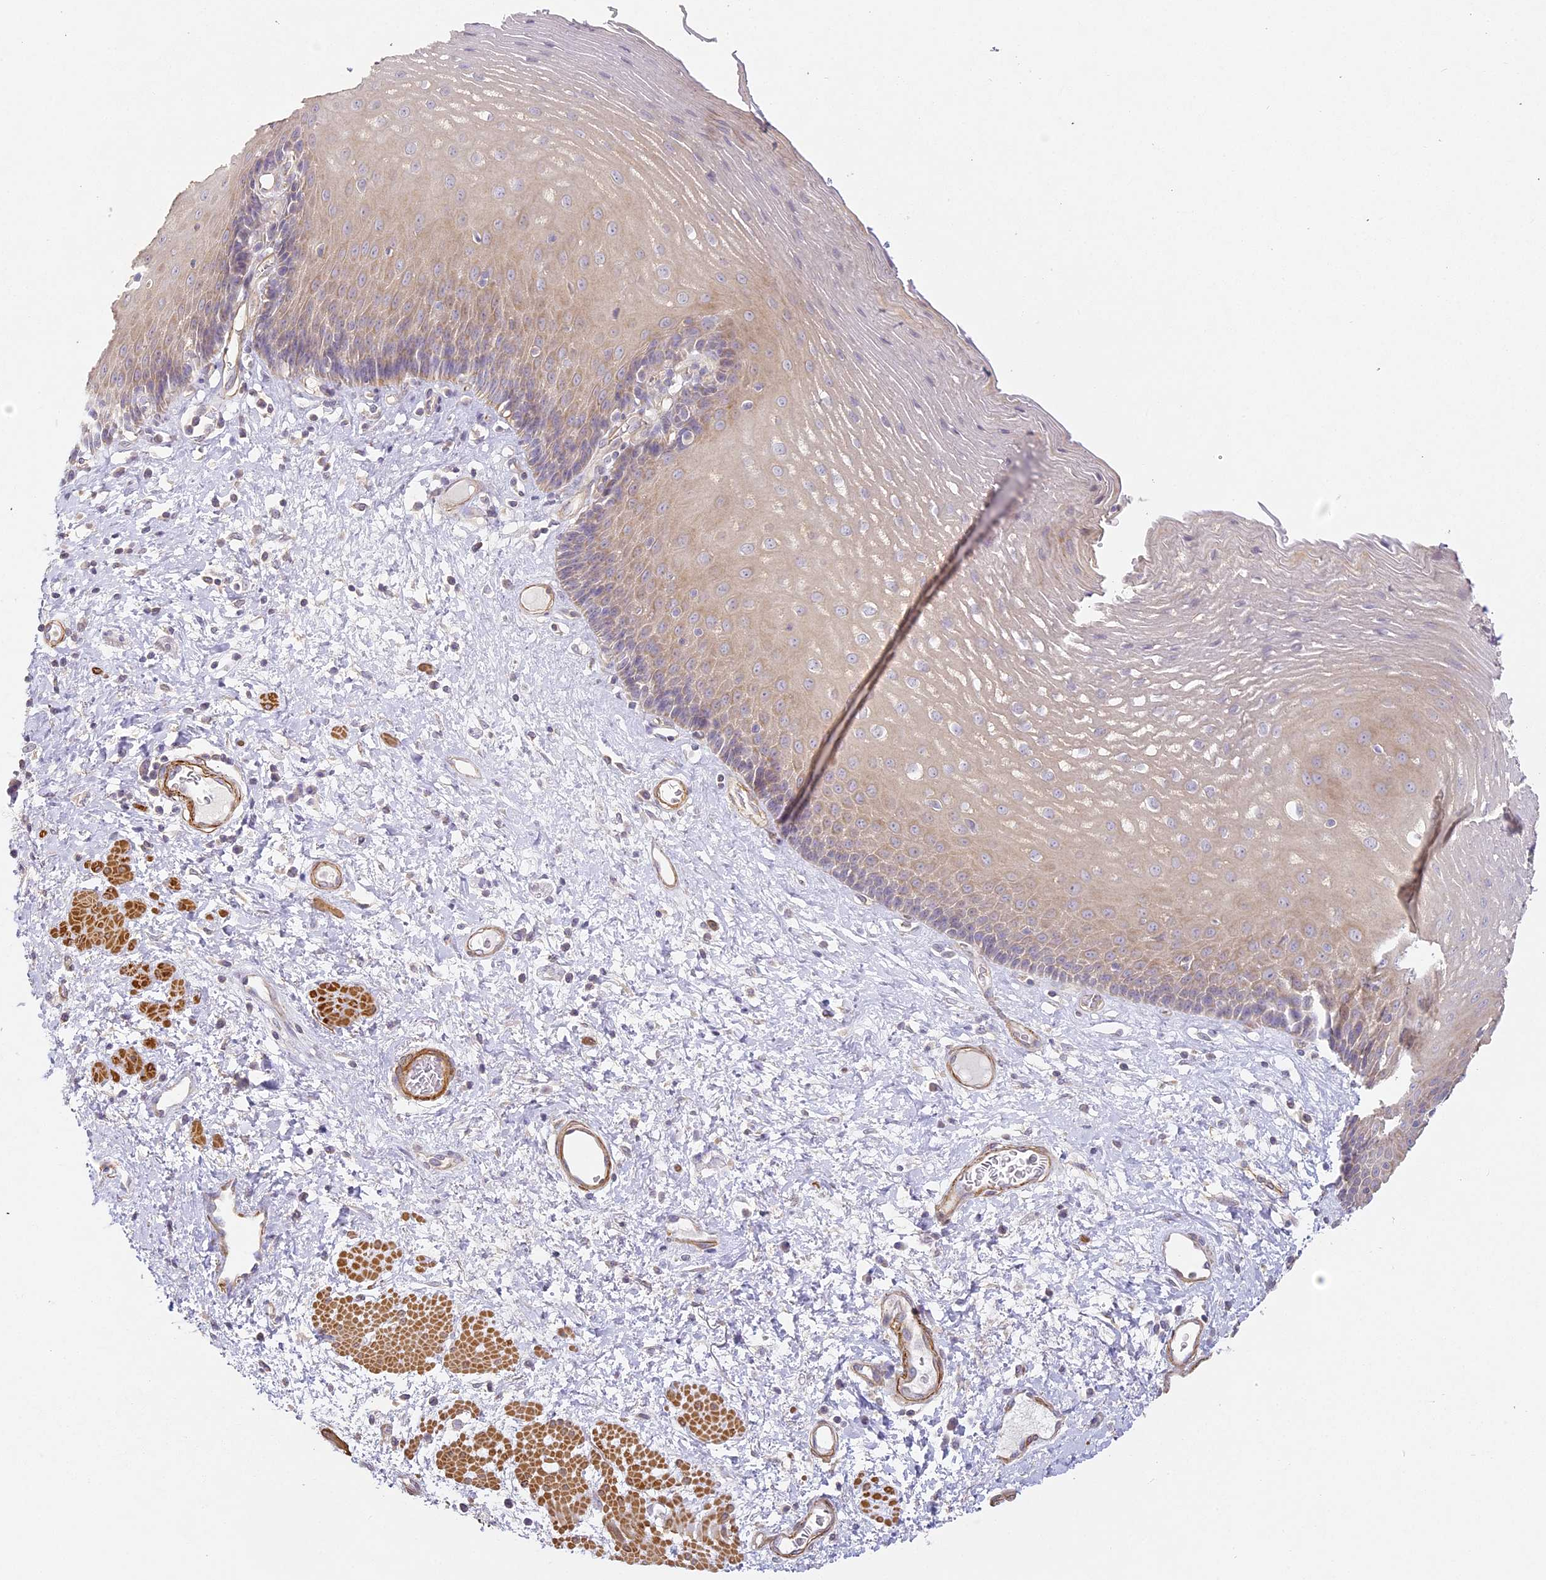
{"staining": {"intensity": "weak", "quantity": "25%-75%", "location": "cytoplasmic/membranous"}, "tissue": "esophagus", "cell_type": "Squamous epithelial cells", "image_type": "normal", "snomed": [{"axis": "morphology", "description": "Normal tissue, NOS"}, {"axis": "morphology", "description": "Adenocarcinoma, NOS"}, {"axis": "topography", "description": "Esophagus"}], "caption": "This image demonstrates IHC staining of normal esophagus, with low weak cytoplasmic/membranous expression in approximately 25%-75% of squamous epithelial cells.", "gene": "MED28", "patient": {"sex": "male", "age": 62}}